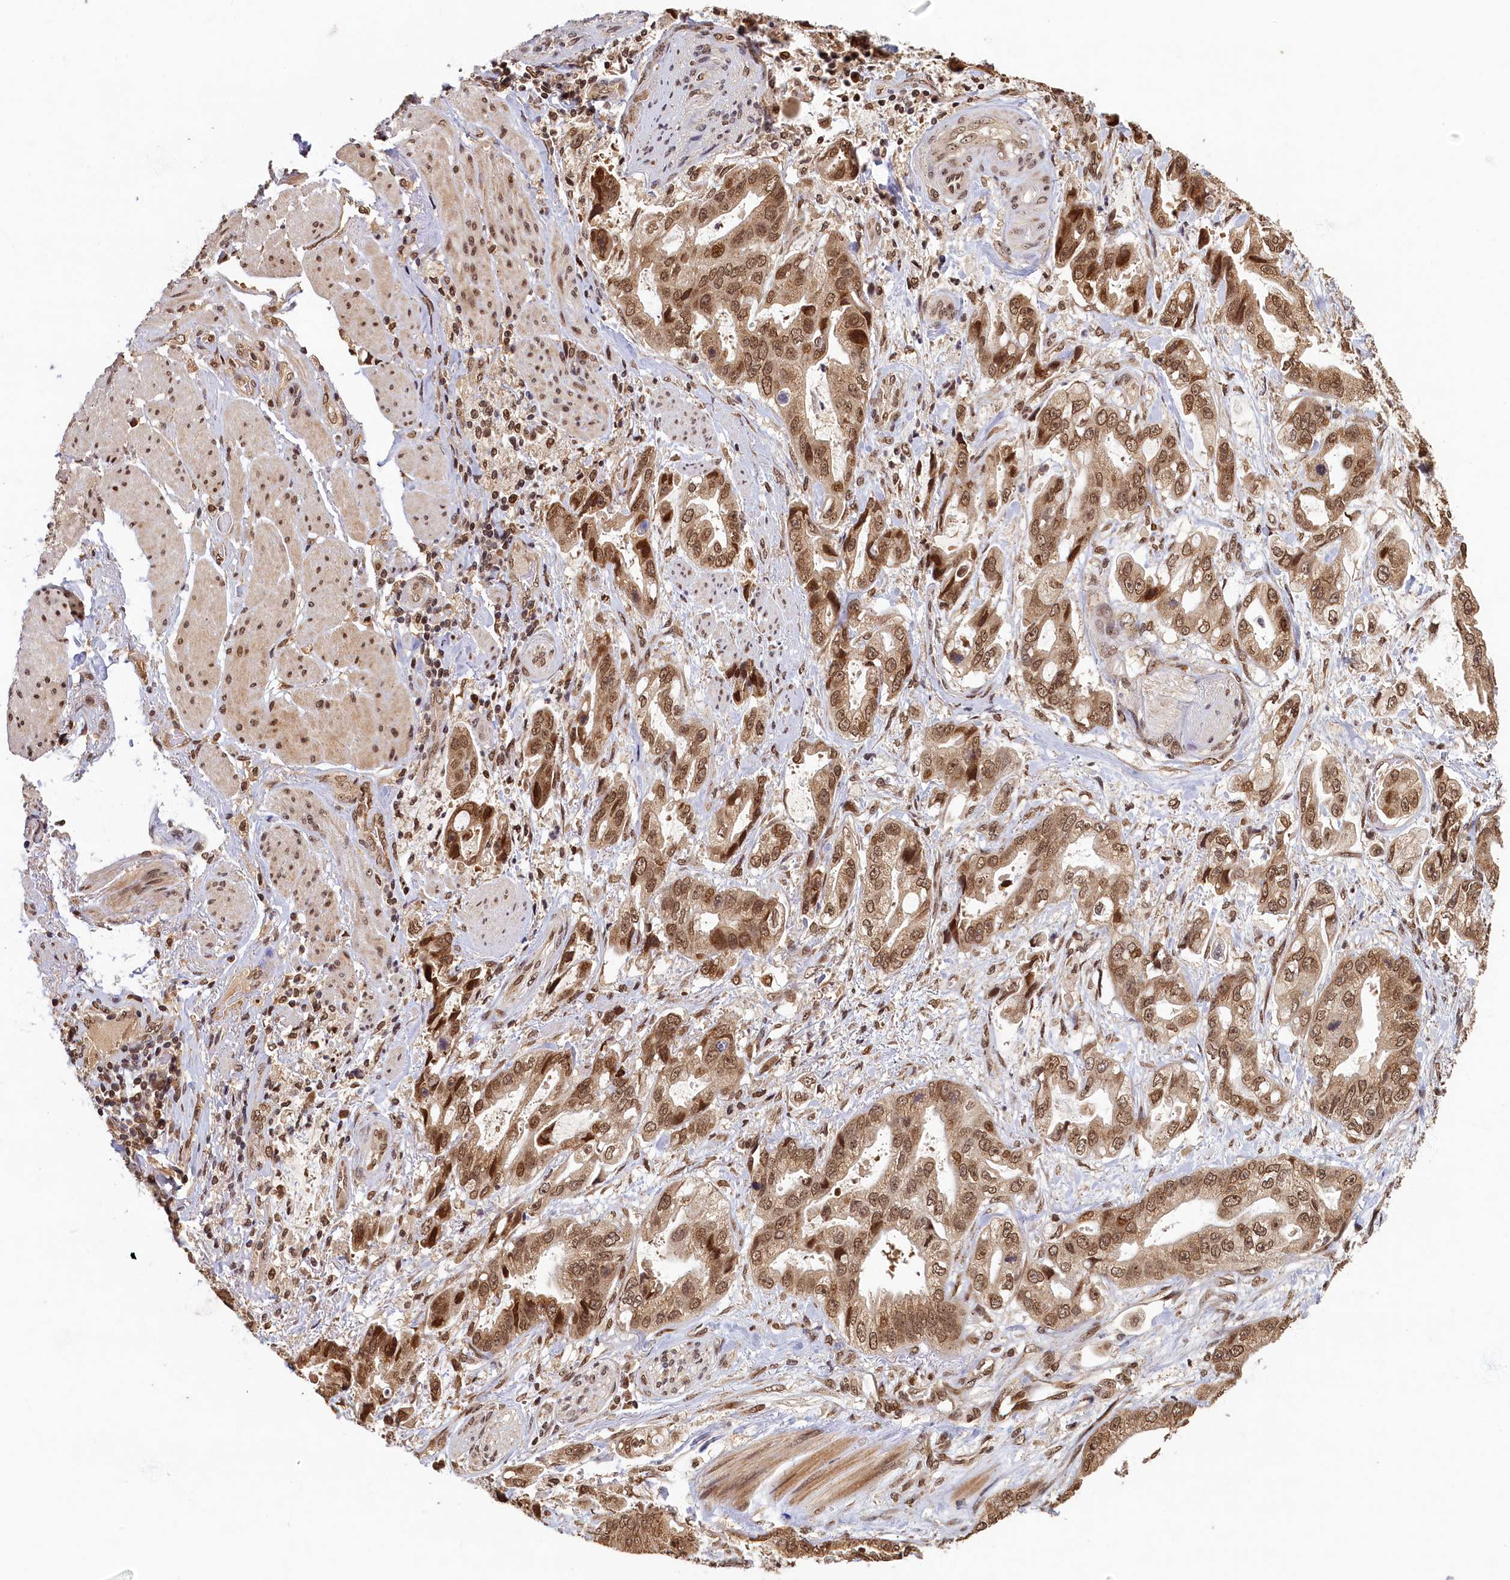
{"staining": {"intensity": "moderate", "quantity": ">75%", "location": "cytoplasmic/membranous,nuclear"}, "tissue": "stomach cancer", "cell_type": "Tumor cells", "image_type": "cancer", "snomed": [{"axis": "morphology", "description": "Adenocarcinoma, NOS"}, {"axis": "topography", "description": "Stomach"}], "caption": "Protein expression analysis of human stomach cancer reveals moderate cytoplasmic/membranous and nuclear positivity in about >75% of tumor cells.", "gene": "CKAP2L", "patient": {"sex": "male", "age": 62}}